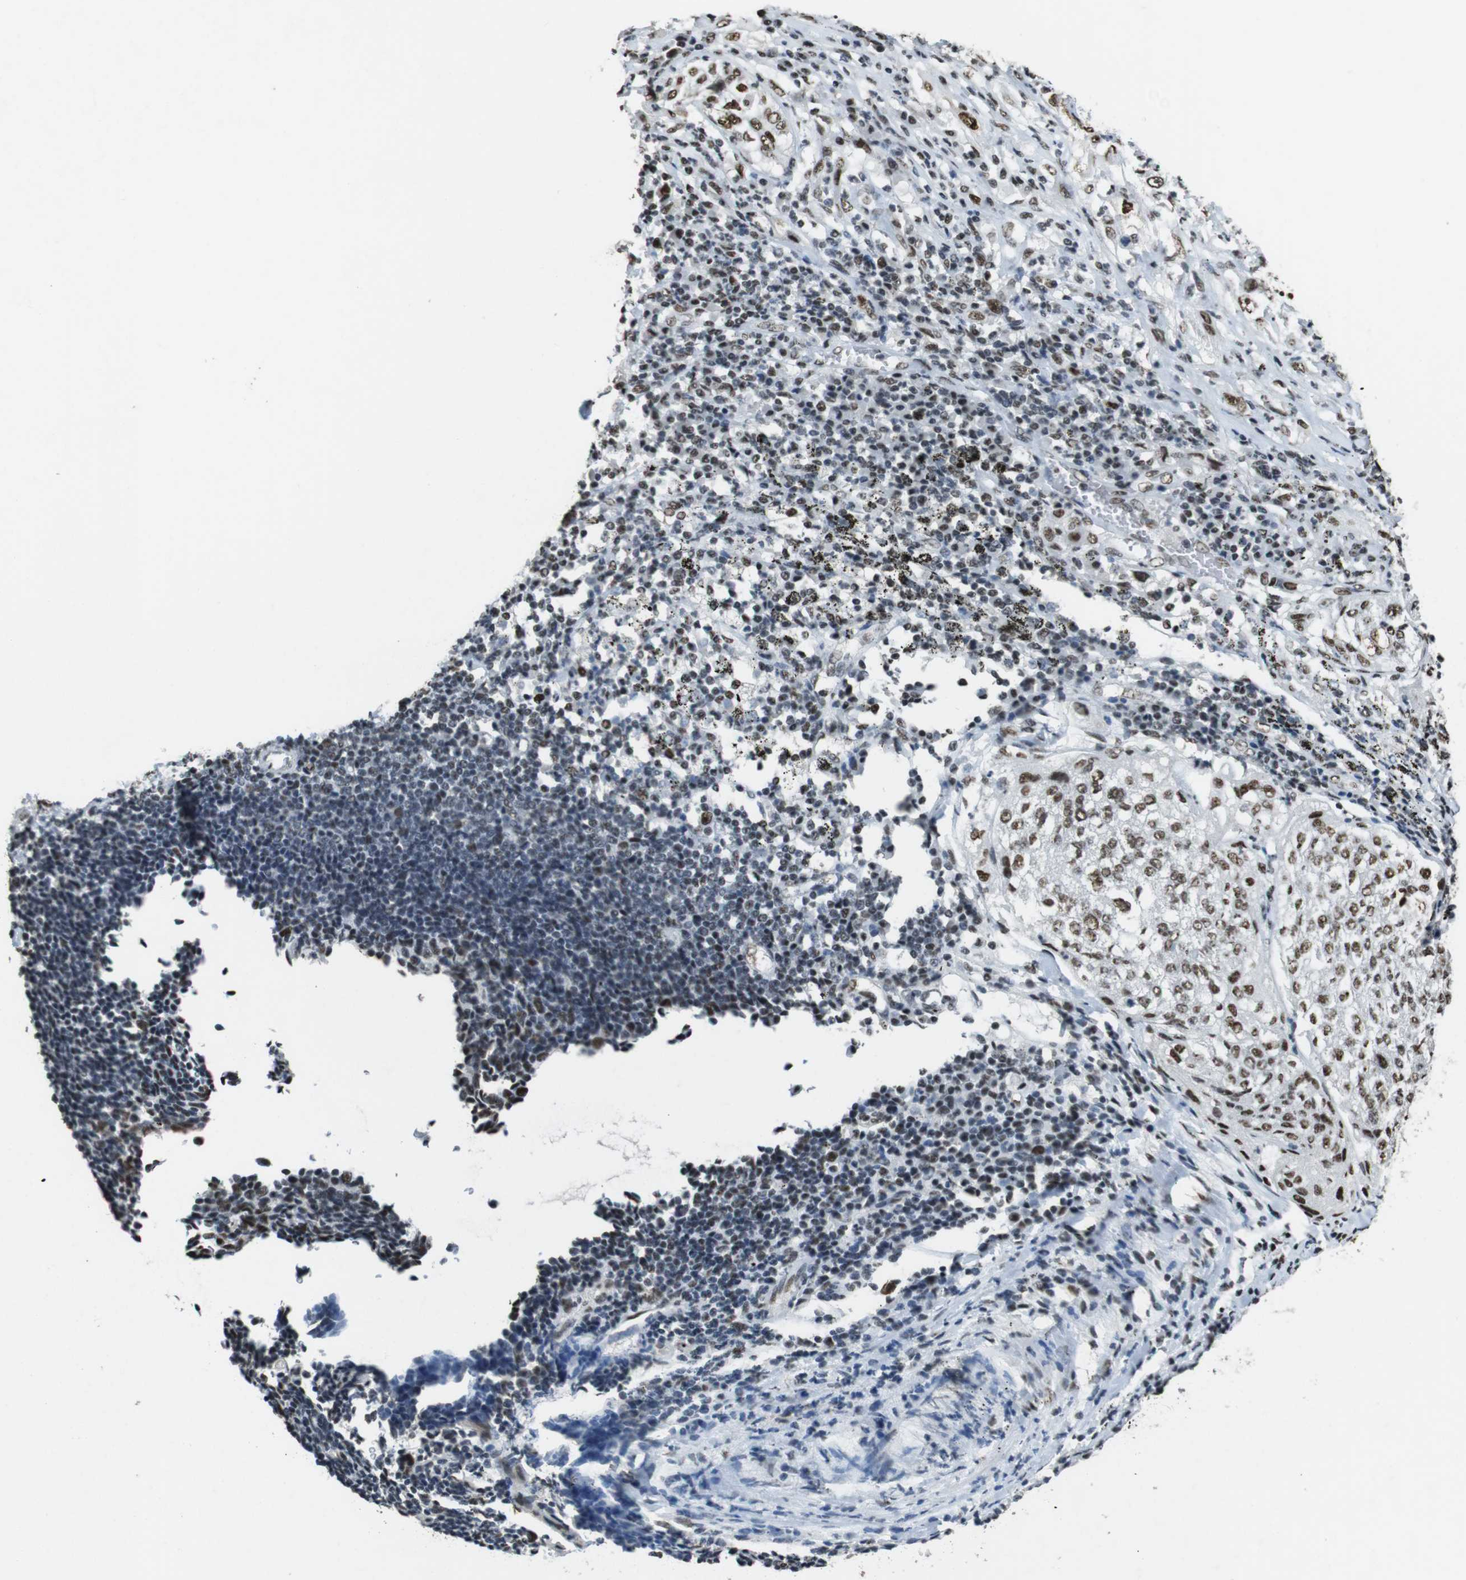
{"staining": {"intensity": "moderate", "quantity": ">75%", "location": "nuclear"}, "tissue": "lung cancer", "cell_type": "Tumor cells", "image_type": "cancer", "snomed": [{"axis": "morphology", "description": "Inflammation, NOS"}, {"axis": "morphology", "description": "Squamous cell carcinoma, NOS"}, {"axis": "topography", "description": "Lymph node"}, {"axis": "topography", "description": "Soft tissue"}, {"axis": "topography", "description": "Lung"}], "caption": "The histopathology image shows immunohistochemical staining of lung squamous cell carcinoma. There is moderate nuclear positivity is seen in about >75% of tumor cells.", "gene": "CSNK2B", "patient": {"sex": "male", "age": 66}}